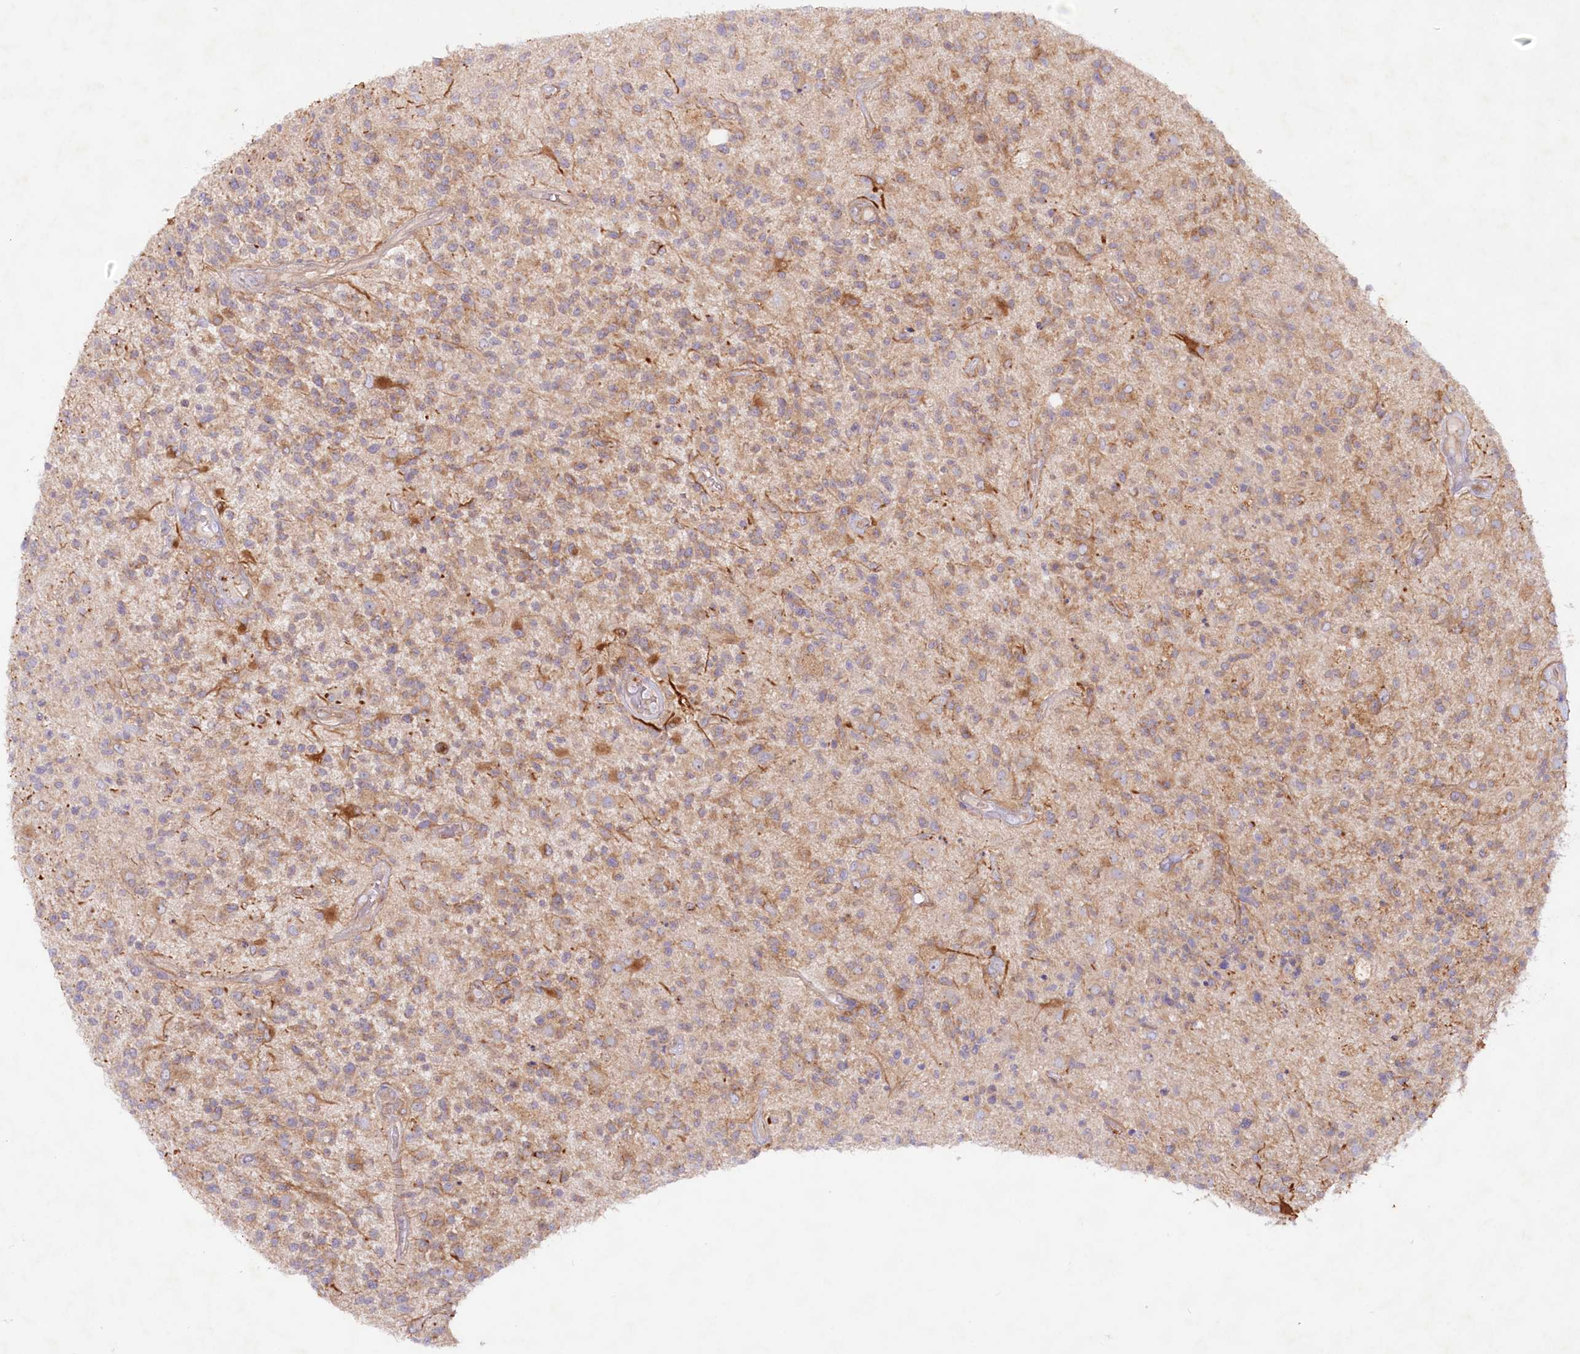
{"staining": {"intensity": "moderate", "quantity": ">75%", "location": "cytoplasmic/membranous"}, "tissue": "glioma", "cell_type": "Tumor cells", "image_type": "cancer", "snomed": [{"axis": "morphology", "description": "Glioma, malignant, High grade"}, {"axis": "morphology", "description": "Glioblastoma, NOS"}, {"axis": "topography", "description": "Brain"}], "caption": "A brown stain highlights moderate cytoplasmic/membranous staining of a protein in human glioblastoma tumor cells. Using DAB (brown) and hematoxylin (blue) stains, captured at high magnification using brightfield microscopy.", "gene": "TNIP1", "patient": {"sex": "male", "age": 60}}